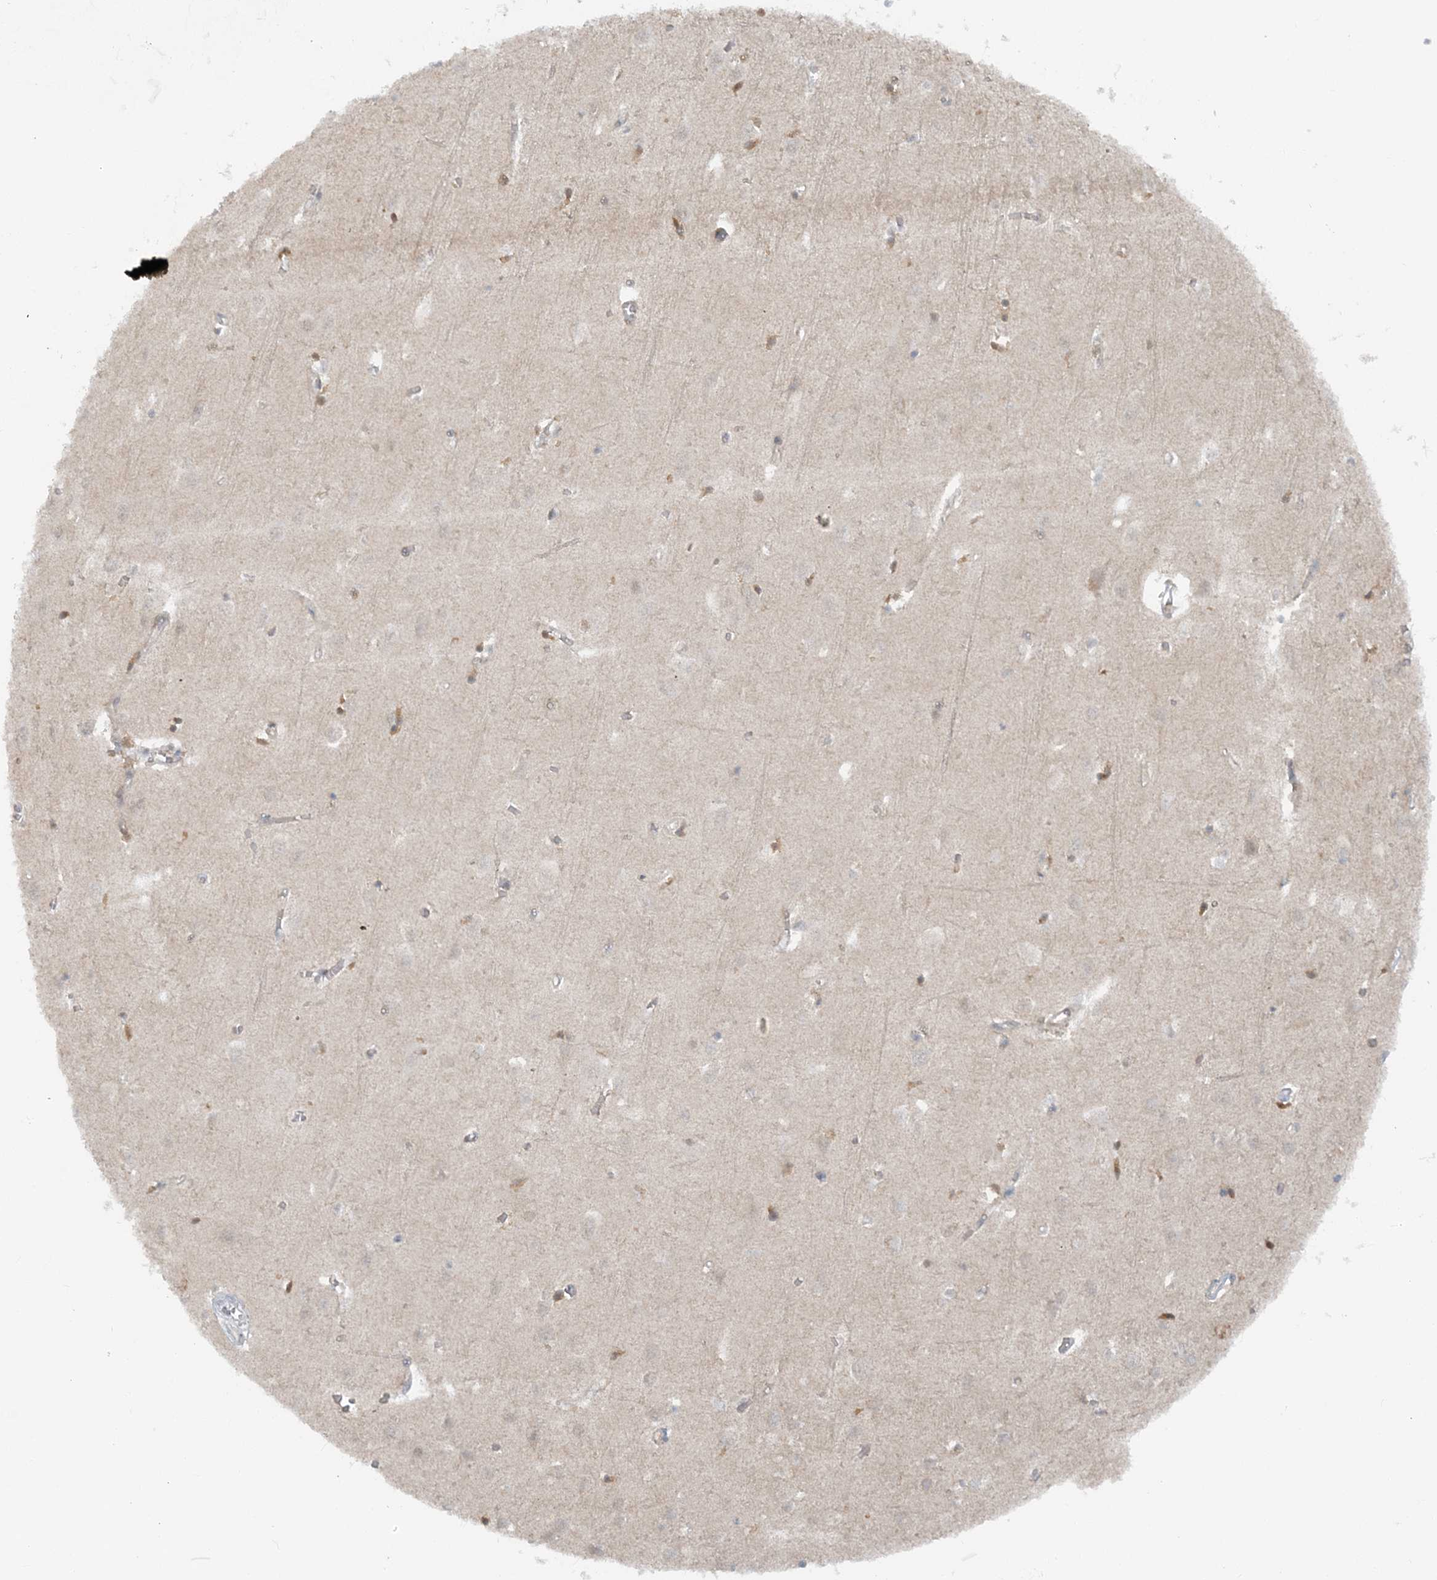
{"staining": {"intensity": "moderate", "quantity": ">75%", "location": "cytoplasmic/membranous"}, "tissue": "cerebral cortex", "cell_type": "Endothelial cells", "image_type": "normal", "snomed": [{"axis": "morphology", "description": "Normal tissue, NOS"}, {"axis": "topography", "description": "Cerebral cortex"}], "caption": "DAB immunohistochemical staining of normal cerebral cortex displays moderate cytoplasmic/membranous protein staining in approximately >75% of endothelial cells. (Stains: DAB (3,3'-diaminobenzidine) in brown, nuclei in blue, Microscopy: brightfield microscopy at high magnification).", "gene": "ATP11A", "patient": {"sex": "female", "age": 64}}